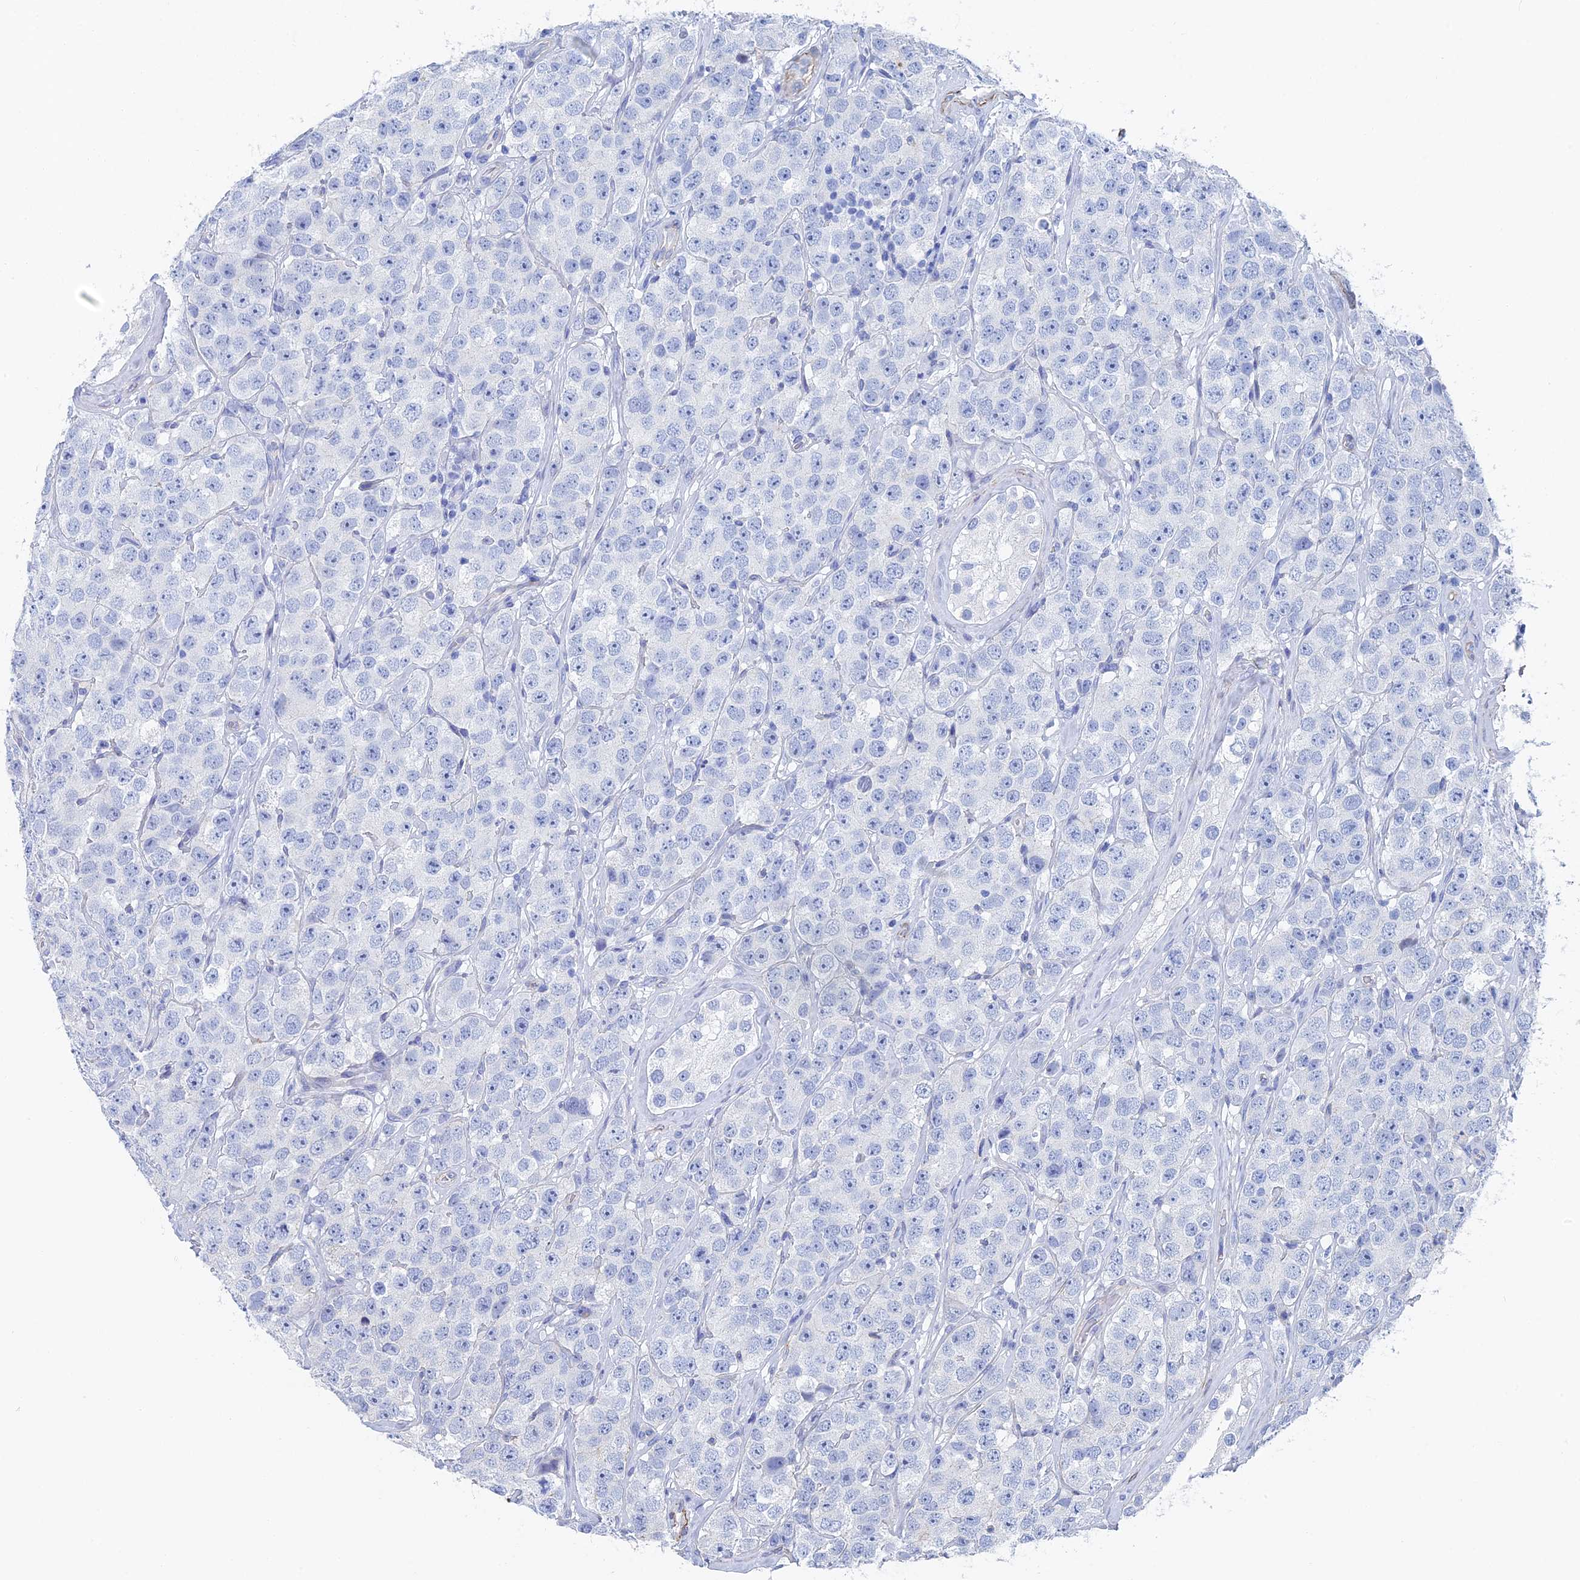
{"staining": {"intensity": "negative", "quantity": "none", "location": "none"}, "tissue": "testis cancer", "cell_type": "Tumor cells", "image_type": "cancer", "snomed": [{"axis": "morphology", "description": "Seminoma, NOS"}, {"axis": "topography", "description": "Testis"}], "caption": "A high-resolution micrograph shows immunohistochemistry (IHC) staining of testis seminoma, which exhibits no significant expression in tumor cells.", "gene": "KCNK18", "patient": {"sex": "male", "age": 28}}